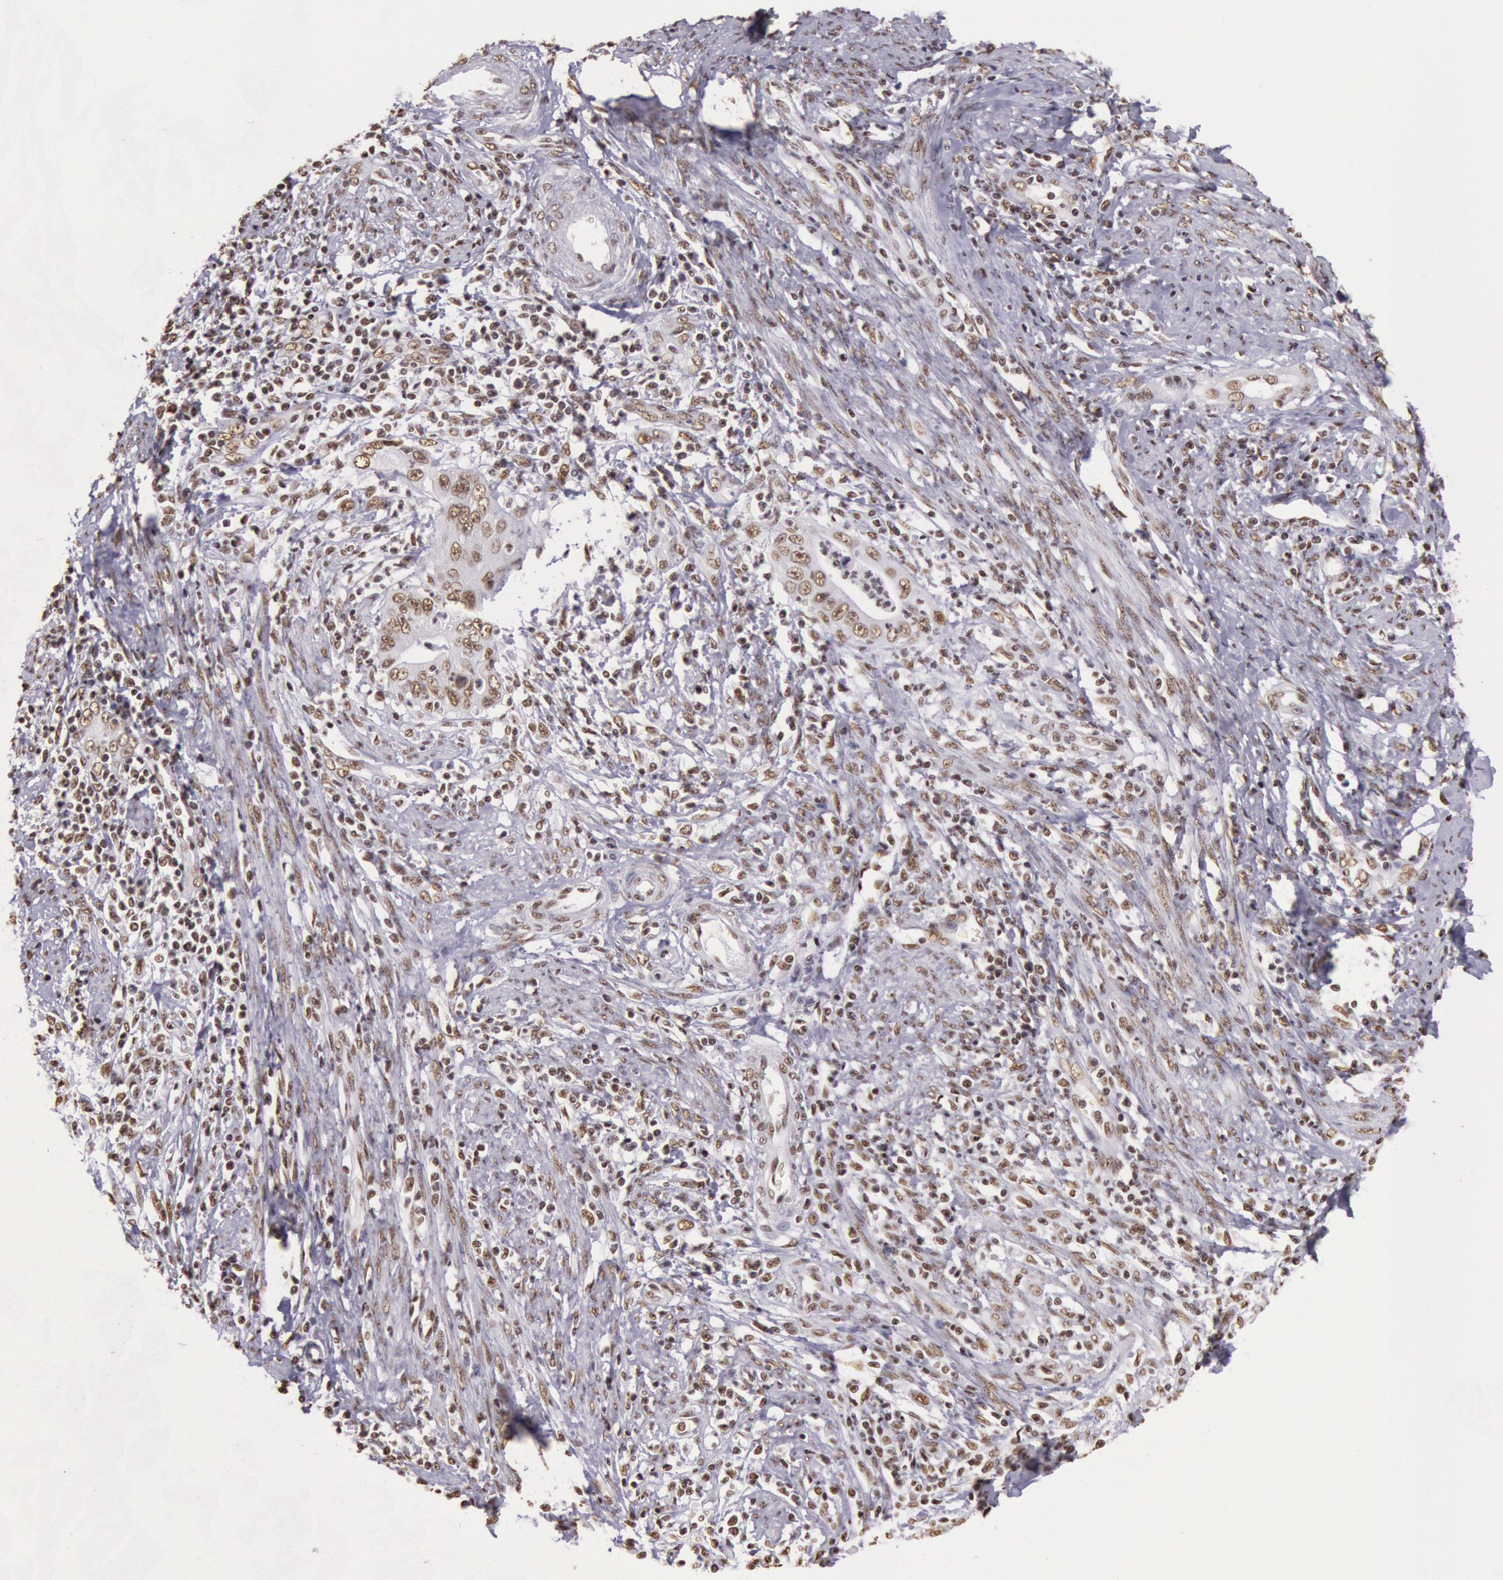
{"staining": {"intensity": "weak", "quantity": ">75%", "location": "nuclear"}, "tissue": "cervical cancer", "cell_type": "Tumor cells", "image_type": "cancer", "snomed": [{"axis": "morphology", "description": "Normal tissue, NOS"}, {"axis": "morphology", "description": "Adenocarcinoma, NOS"}, {"axis": "topography", "description": "Cervix"}], "caption": "Brown immunohistochemical staining in adenocarcinoma (cervical) shows weak nuclear staining in approximately >75% of tumor cells. The staining was performed using DAB (3,3'-diaminobenzidine) to visualize the protein expression in brown, while the nuclei were stained in blue with hematoxylin (Magnification: 20x).", "gene": "HNRNPH2", "patient": {"sex": "female", "age": 34}}